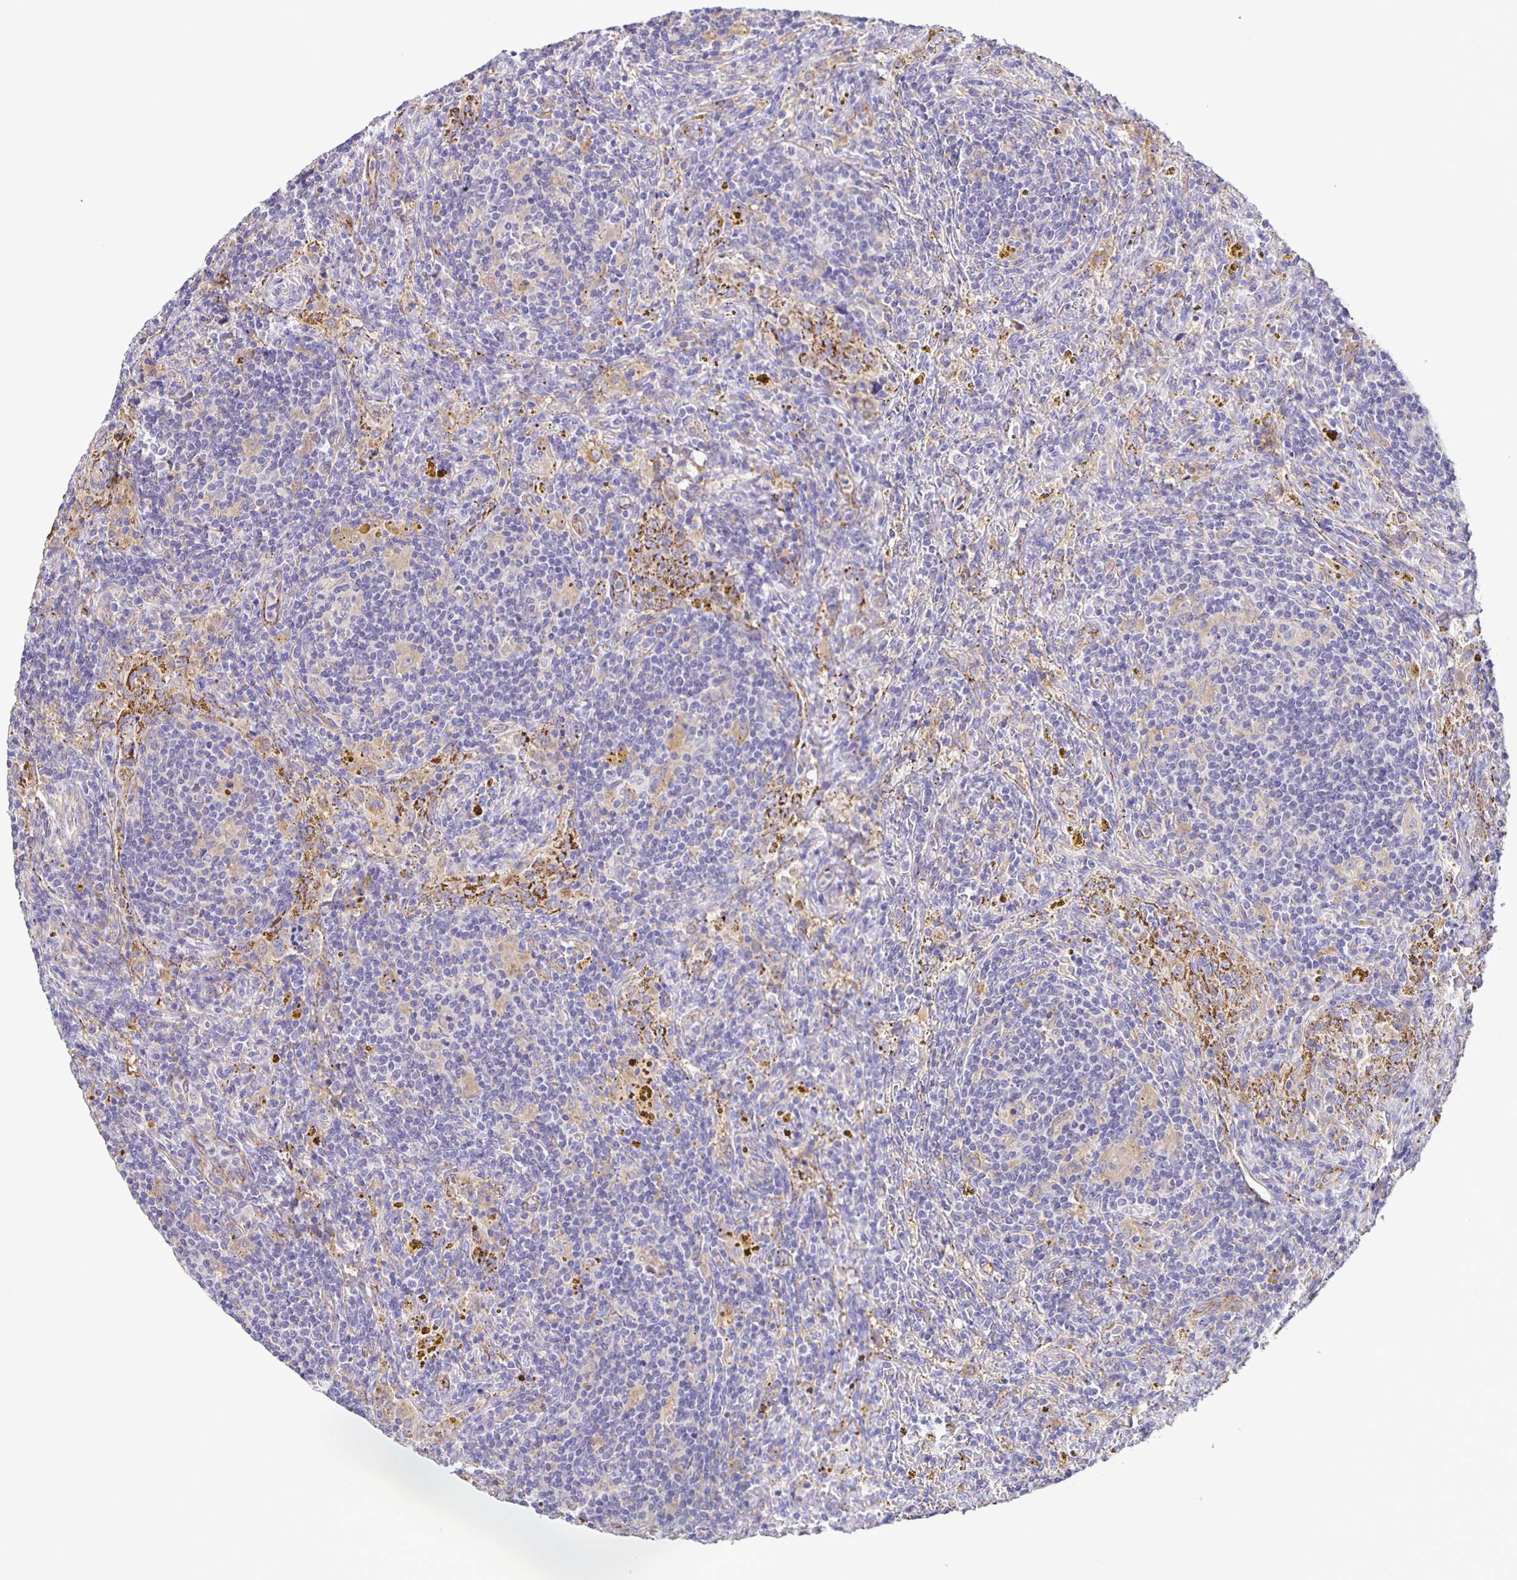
{"staining": {"intensity": "negative", "quantity": "none", "location": "none"}, "tissue": "lymphoma", "cell_type": "Tumor cells", "image_type": "cancer", "snomed": [{"axis": "morphology", "description": "Malignant lymphoma, non-Hodgkin's type, Low grade"}, {"axis": "topography", "description": "Spleen"}], "caption": "This is a micrograph of immunohistochemistry (IHC) staining of malignant lymphoma, non-Hodgkin's type (low-grade), which shows no positivity in tumor cells.", "gene": "JMJD4", "patient": {"sex": "female", "age": 70}}